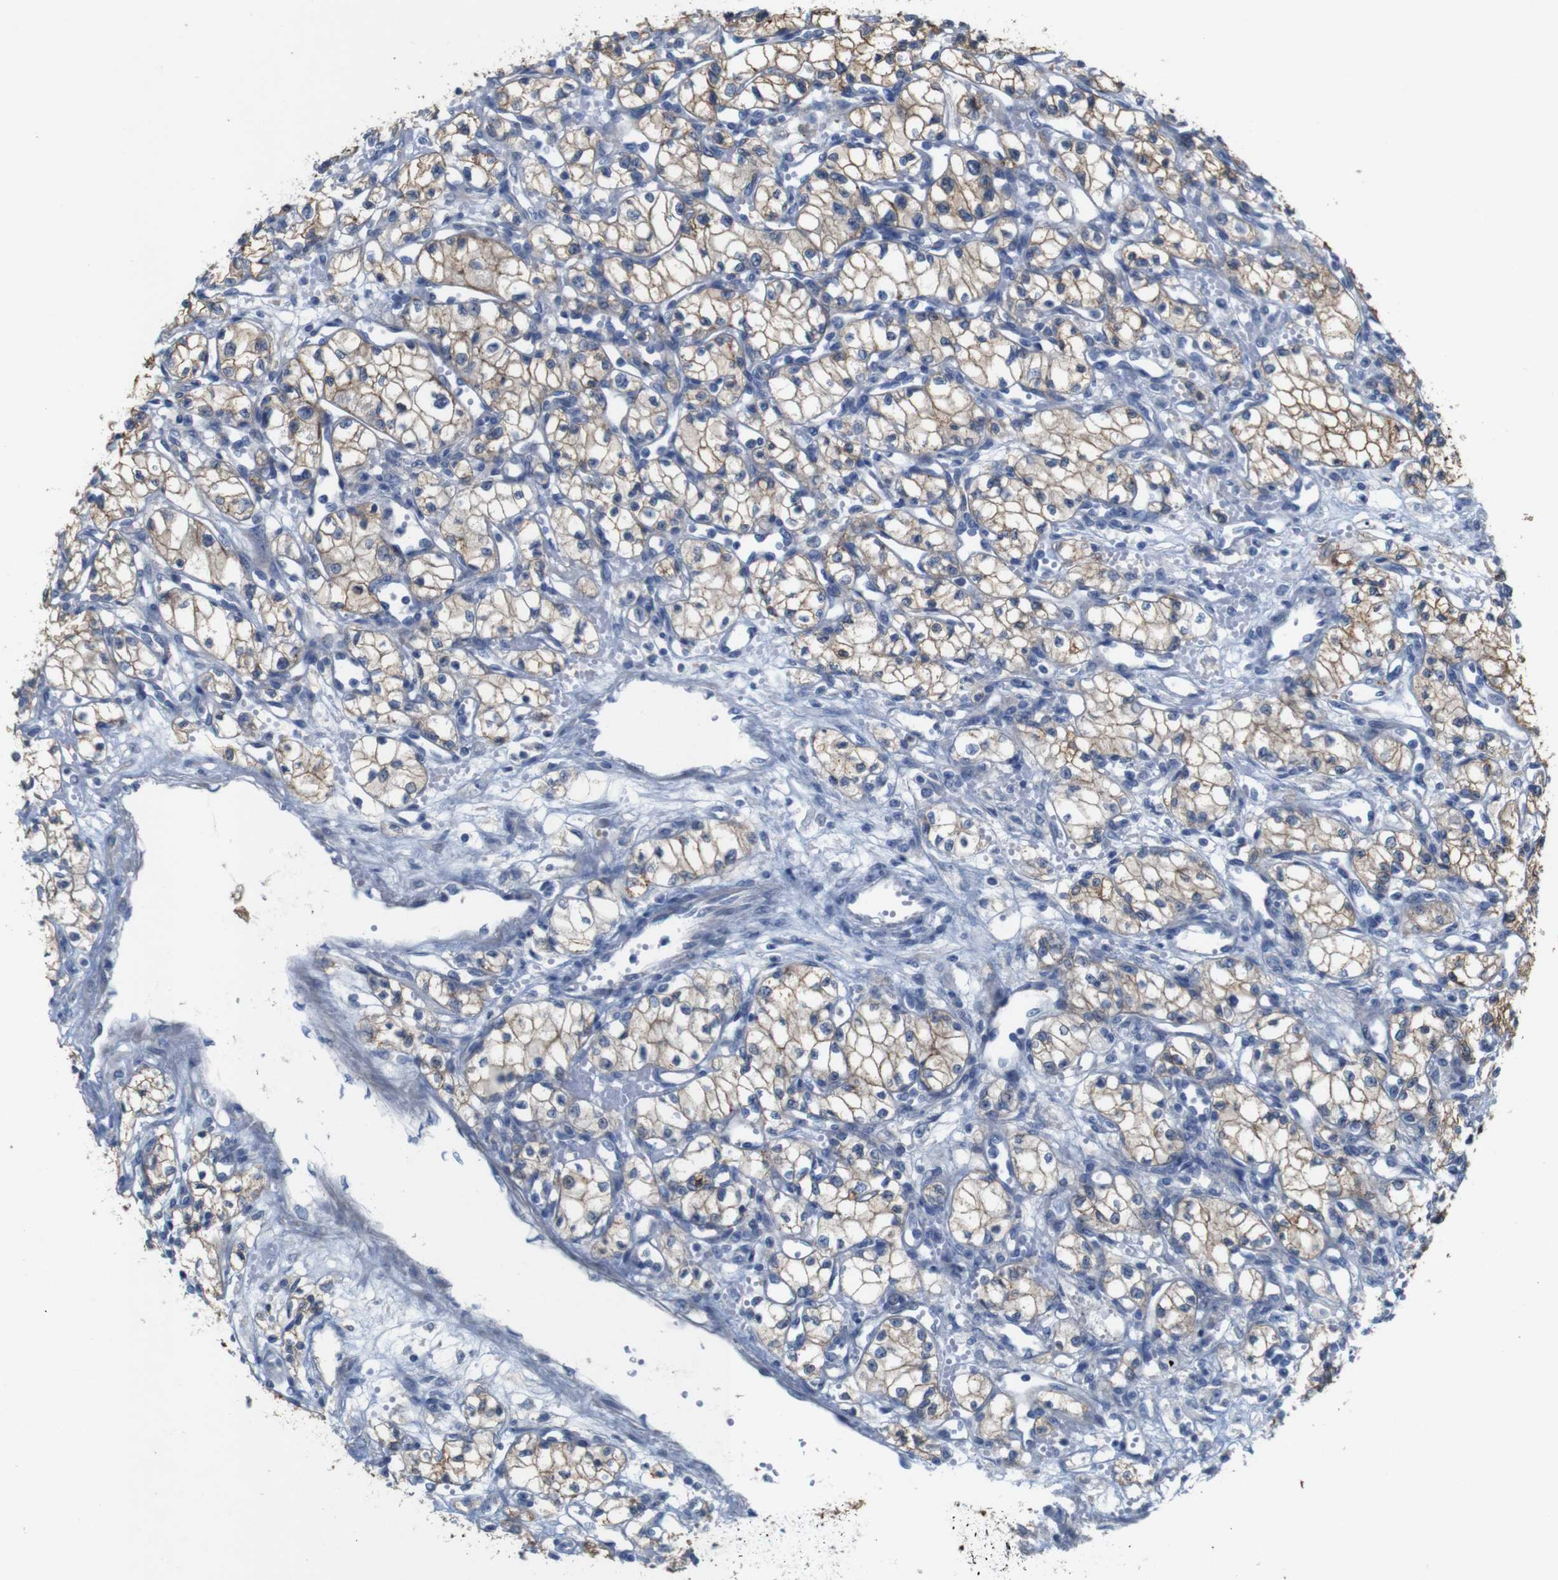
{"staining": {"intensity": "moderate", "quantity": ">75%", "location": "cytoplasmic/membranous"}, "tissue": "renal cancer", "cell_type": "Tumor cells", "image_type": "cancer", "snomed": [{"axis": "morphology", "description": "Normal tissue, NOS"}, {"axis": "morphology", "description": "Adenocarcinoma, NOS"}, {"axis": "topography", "description": "Kidney"}], "caption": "Moderate cytoplasmic/membranous protein expression is appreciated in approximately >75% of tumor cells in renal cancer.", "gene": "MYEOV", "patient": {"sex": "male", "age": 59}}